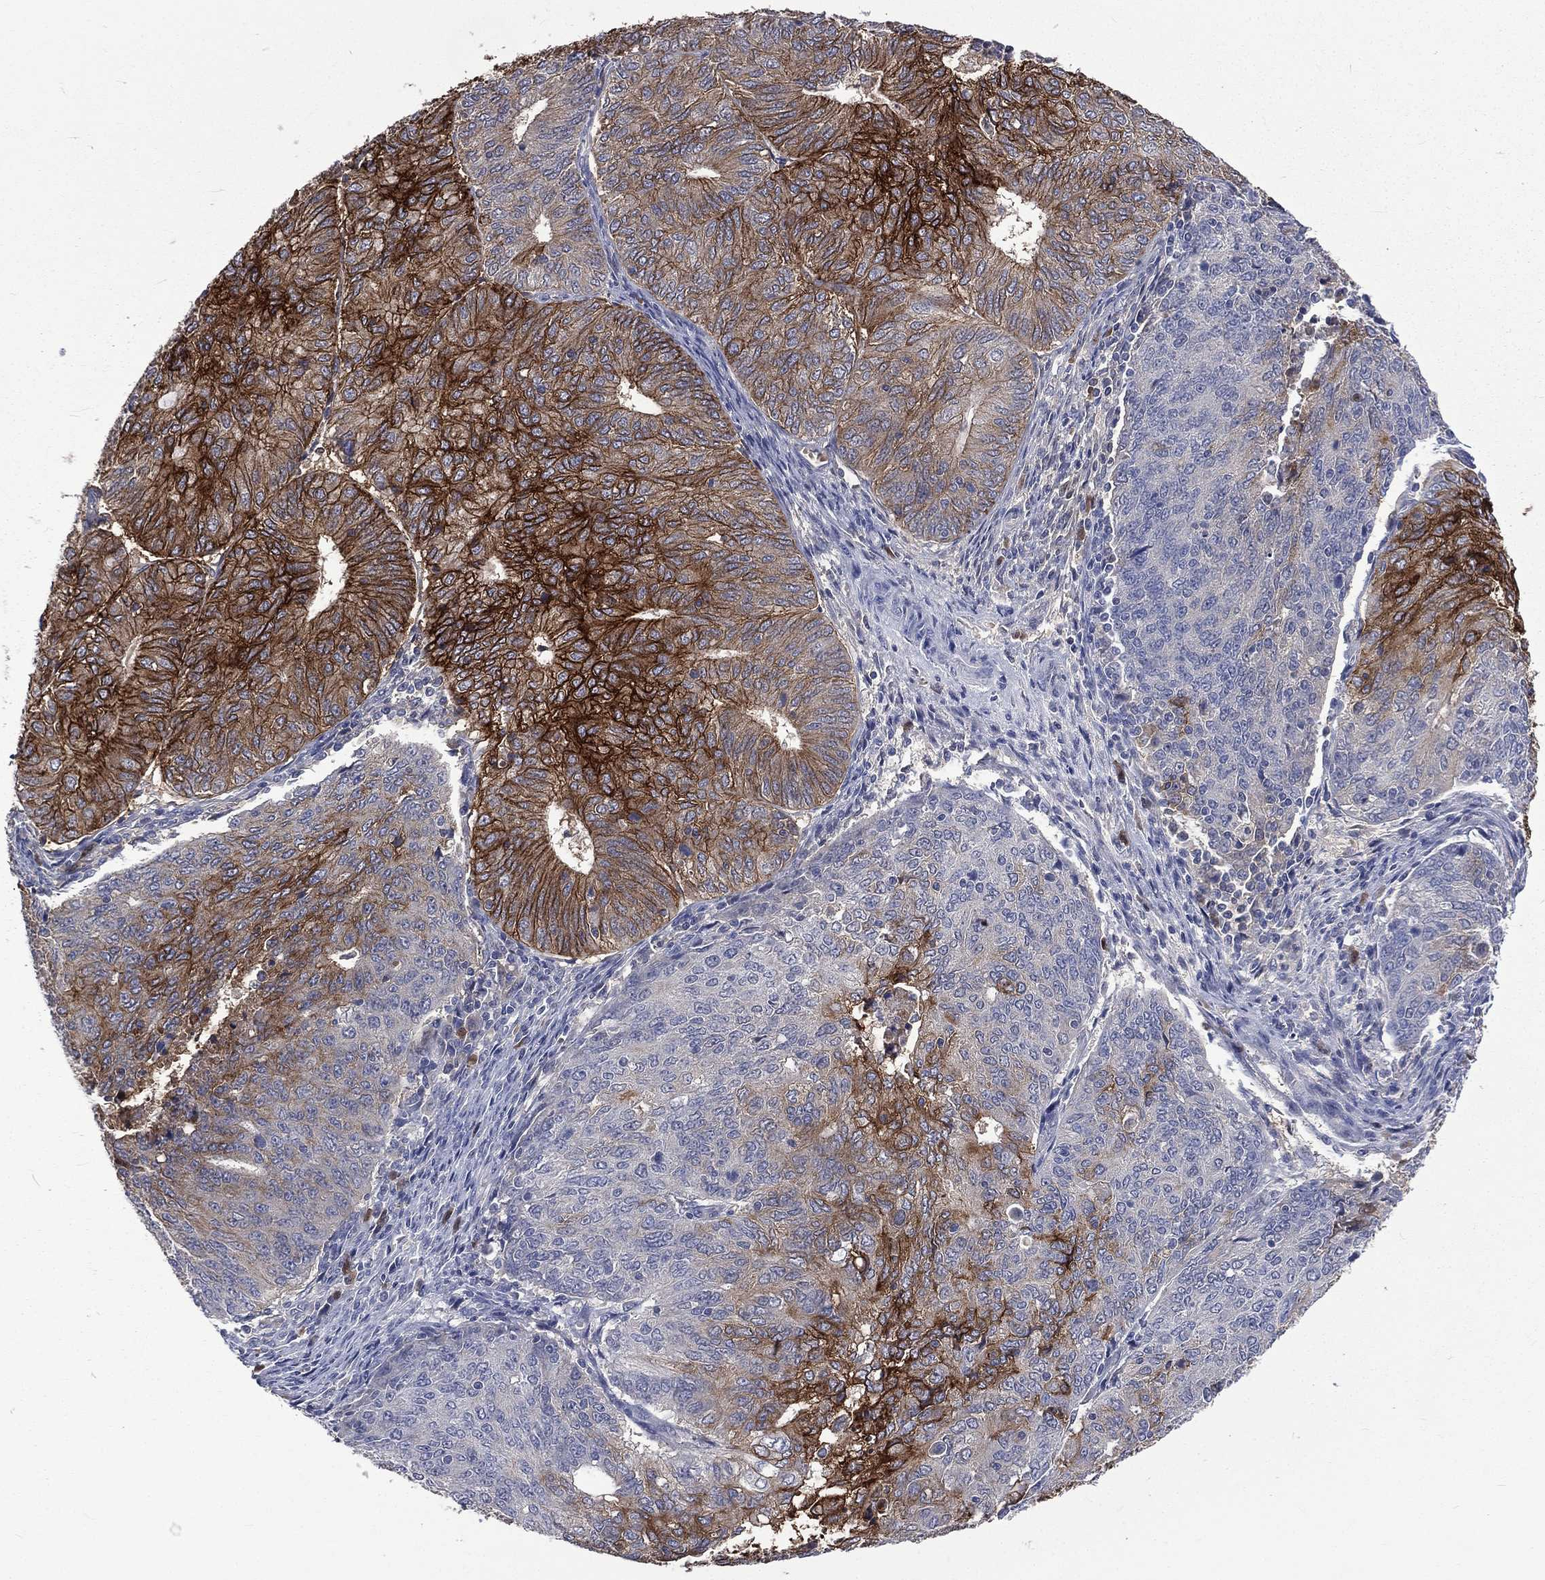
{"staining": {"intensity": "strong", "quantity": "25%-75%", "location": "cytoplasmic/membranous"}, "tissue": "endometrial cancer", "cell_type": "Tumor cells", "image_type": "cancer", "snomed": [{"axis": "morphology", "description": "Adenocarcinoma, NOS"}, {"axis": "topography", "description": "Endometrium"}], "caption": "IHC micrograph of endometrial adenocarcinoma stained for a protein (brown), which reveals high levels of strong cytoplasmic/membranous positivity in approximately 25%-75% of tumor cells.", "gene": "CA12", "patient": {"sex": "female", "age": 82}}